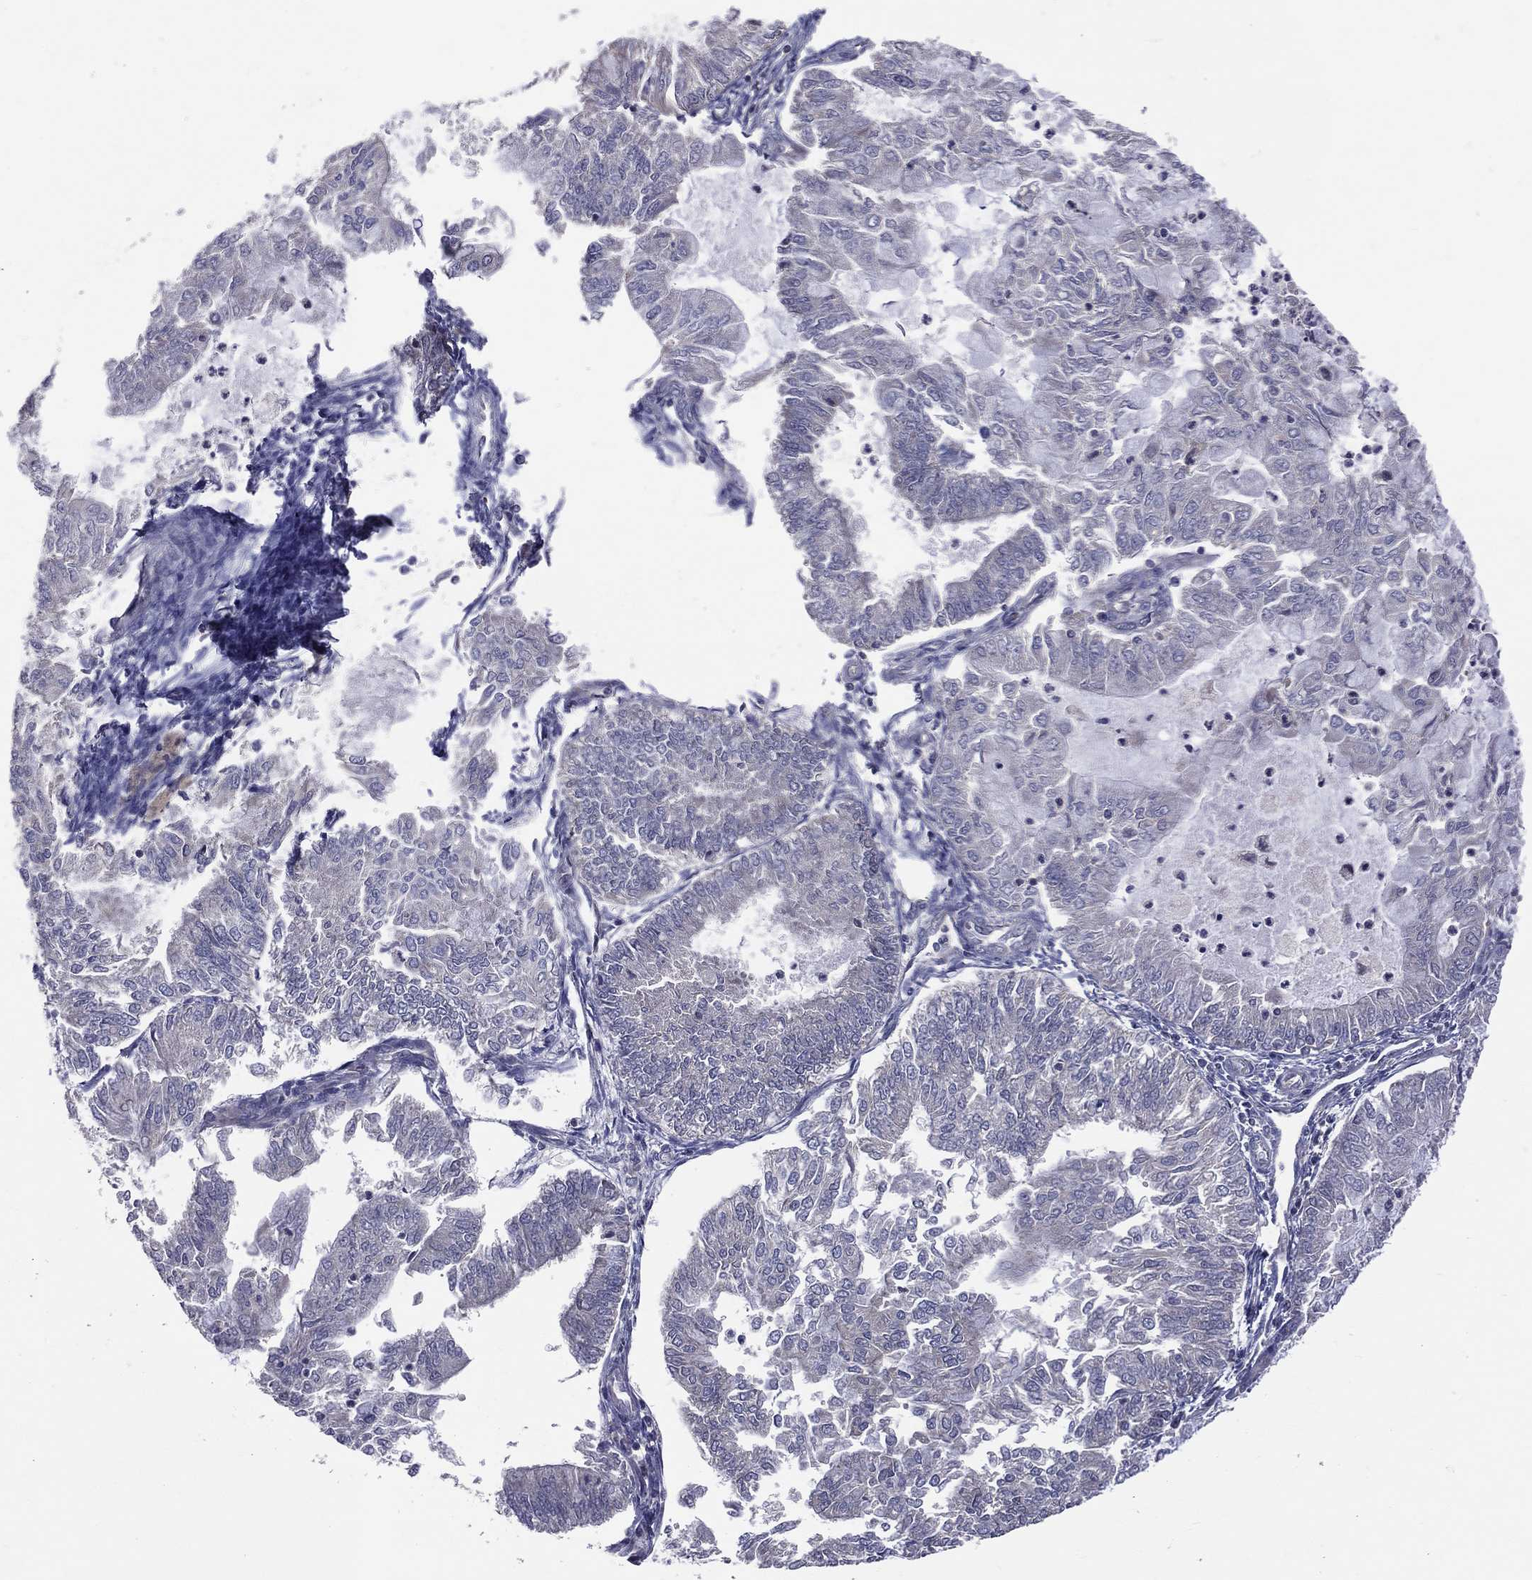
{"staining": {"intensity": "negative", "quantity": "none", "location": "none"}, "tissue": "endometrial cancer", "cell_type": "Tumor cells", "image_type": "cancer", "snomed": [{"axis": "morphology", "description": "Adenocarcinoma, NOS"}, {"axis": "topography", "description": "Endometrium"}], "caption": "This histopathology image is of adenocarcinoma (endometrial) stained with immunohistochemistry (IHC) to label a protein in brown with the nuclei are counter-stained blue. There is no expression in tumor cells.", "gene": "STARD3", "patient": {"sex": "female", "age": 59}}